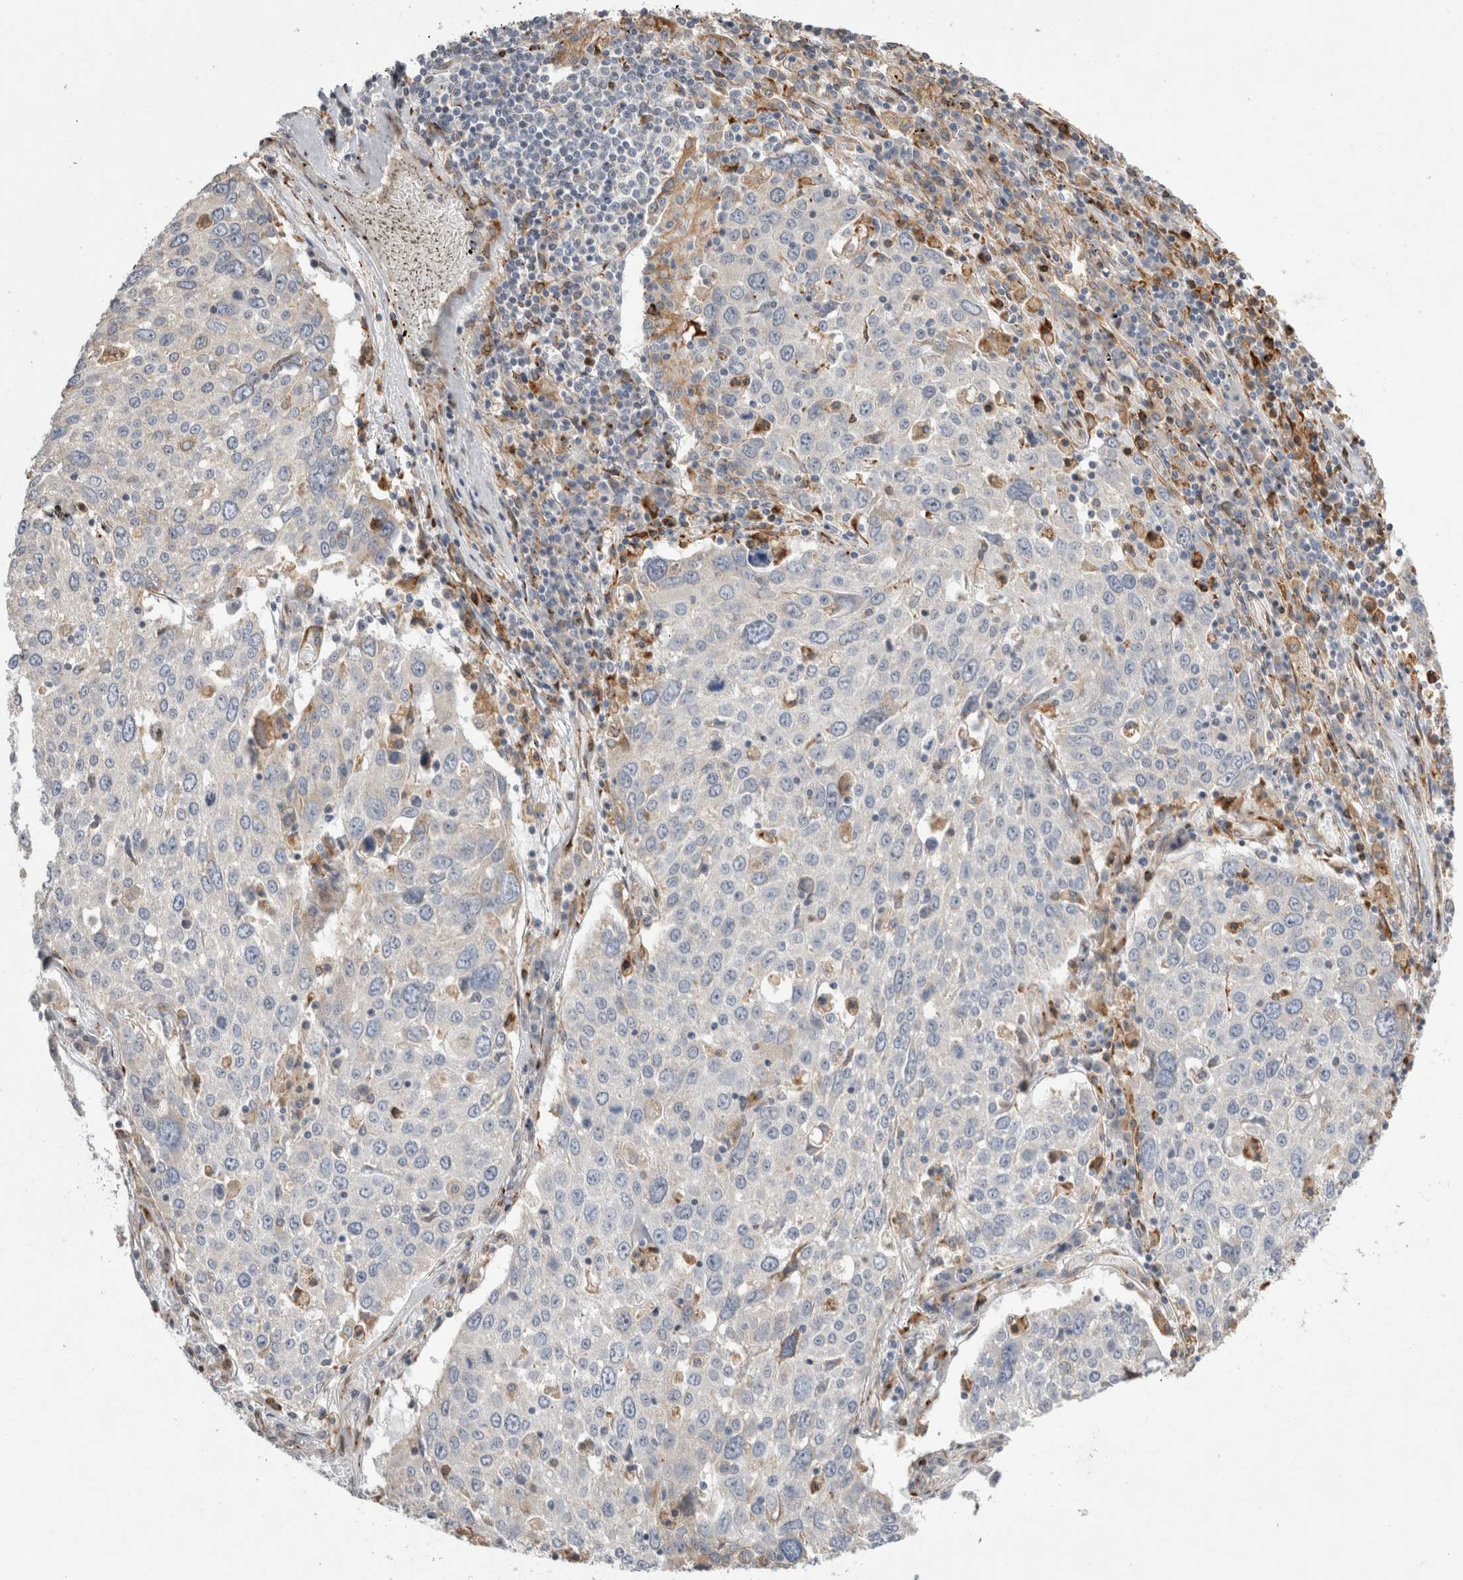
{"staining": {"intensity": "negative", "quantity": "none", "location": "none"}, "tissue": "lung cancer", "cell_type": "Tumor cells", "image_type": "cancer", "snomed": [{"axis": "morphology", "description": "Squamous cell carcinoma, NOS"}, {"axis": "topography", "description": "Lung"}], "caption": "An image of human lung cancer (squamous cell carcinoma) is negative for staining in tumor cells.", "gene": "TRMT9B", "patient": {"sex": "male", "age": 65}}